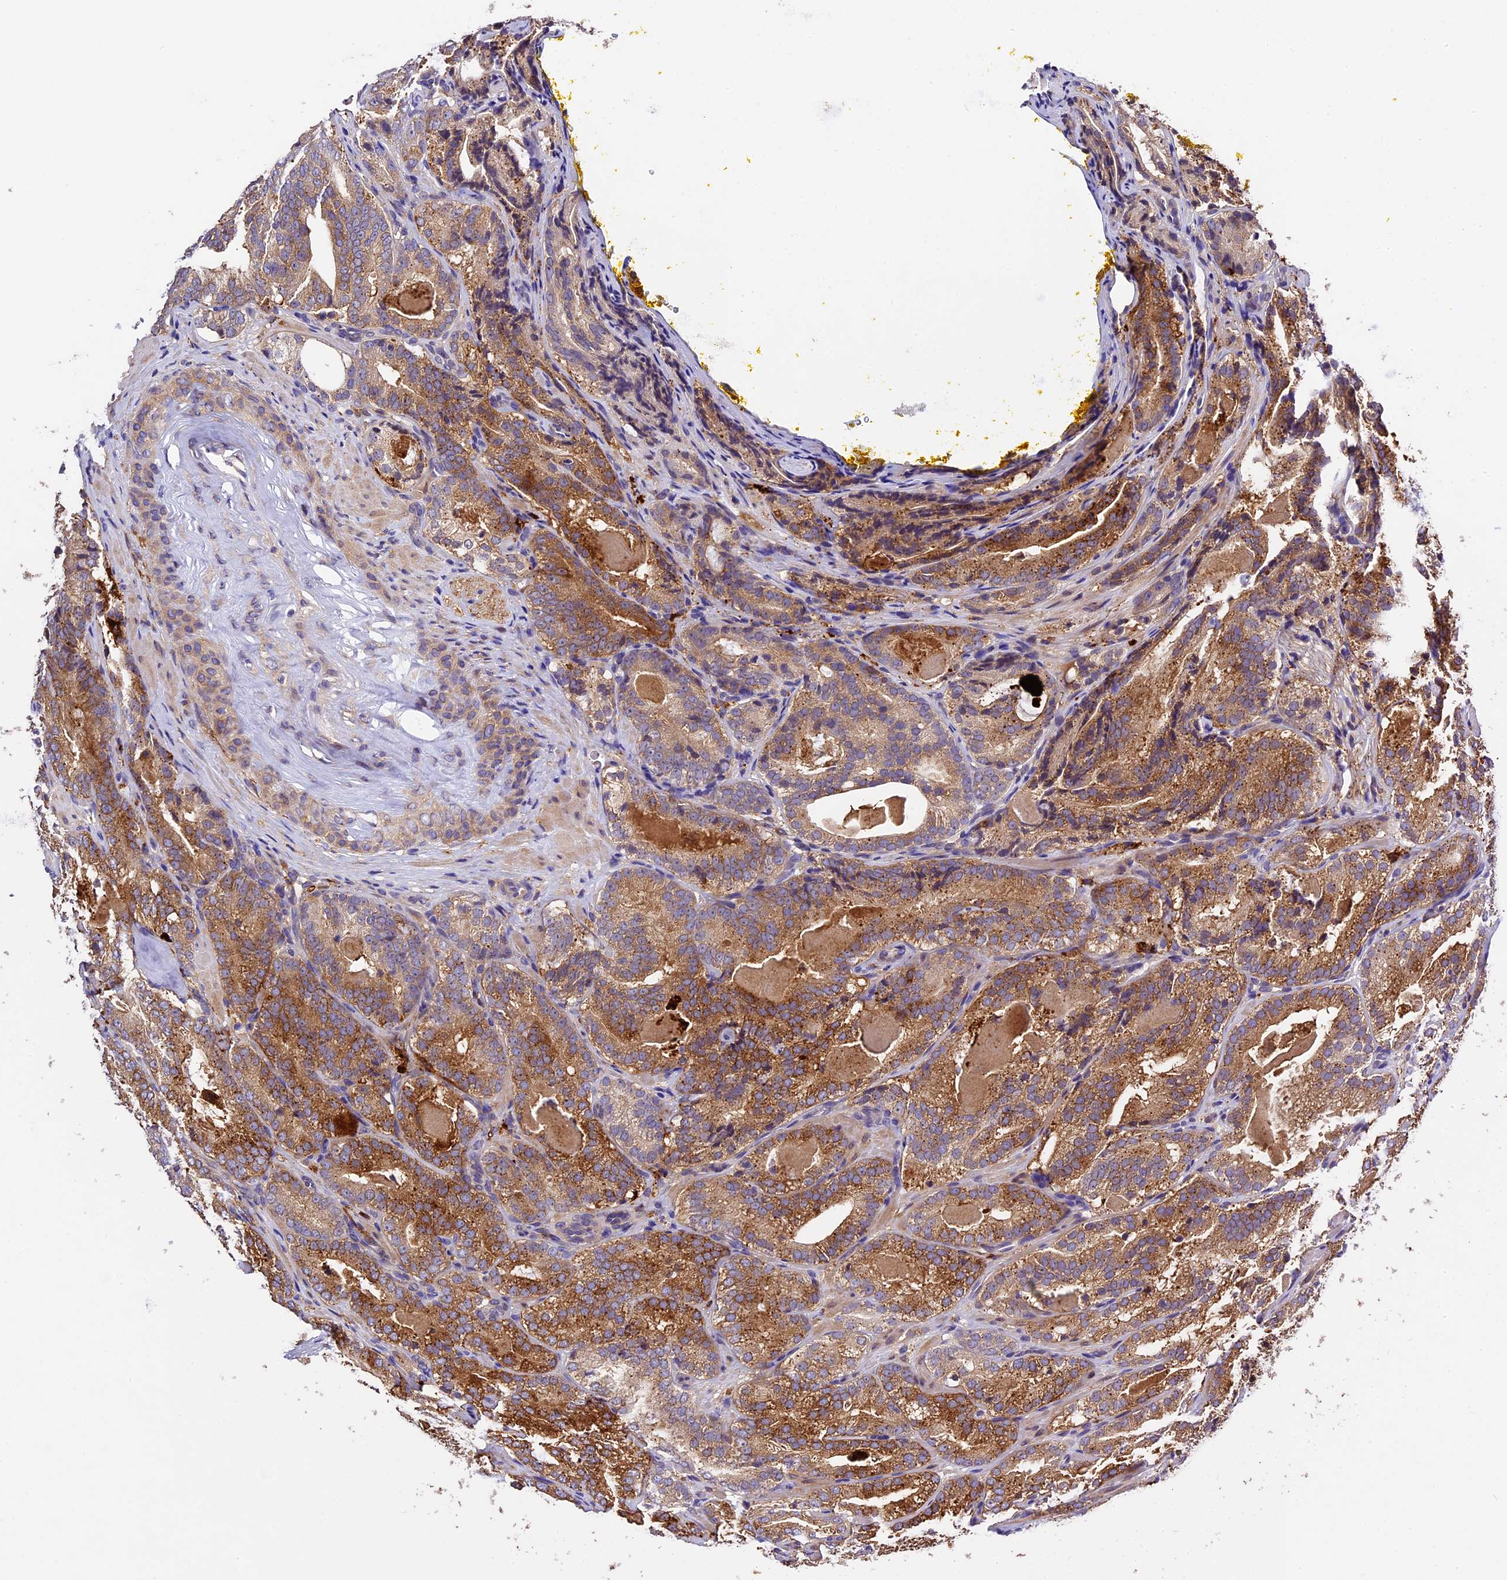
{"staining": {"intensity": "moderate", "quantity": ">75%", "location": "cytoplasmic/membranous"}, "tissue": "prostate cancer", "cell_type": "Tumor cells", "image_type": "cancer", "snomed": [{"axis": "morphology", "description": "Adenocarcinoma, High grade"}, {"axis": "topography", "description": "Prostate"}], "caption": "Human prostate cancer stained with a protein marker demonstrates moderate staining in tumor cells.", "gene": "CILP2", "patient": {"sex": "male", "age": 57}}